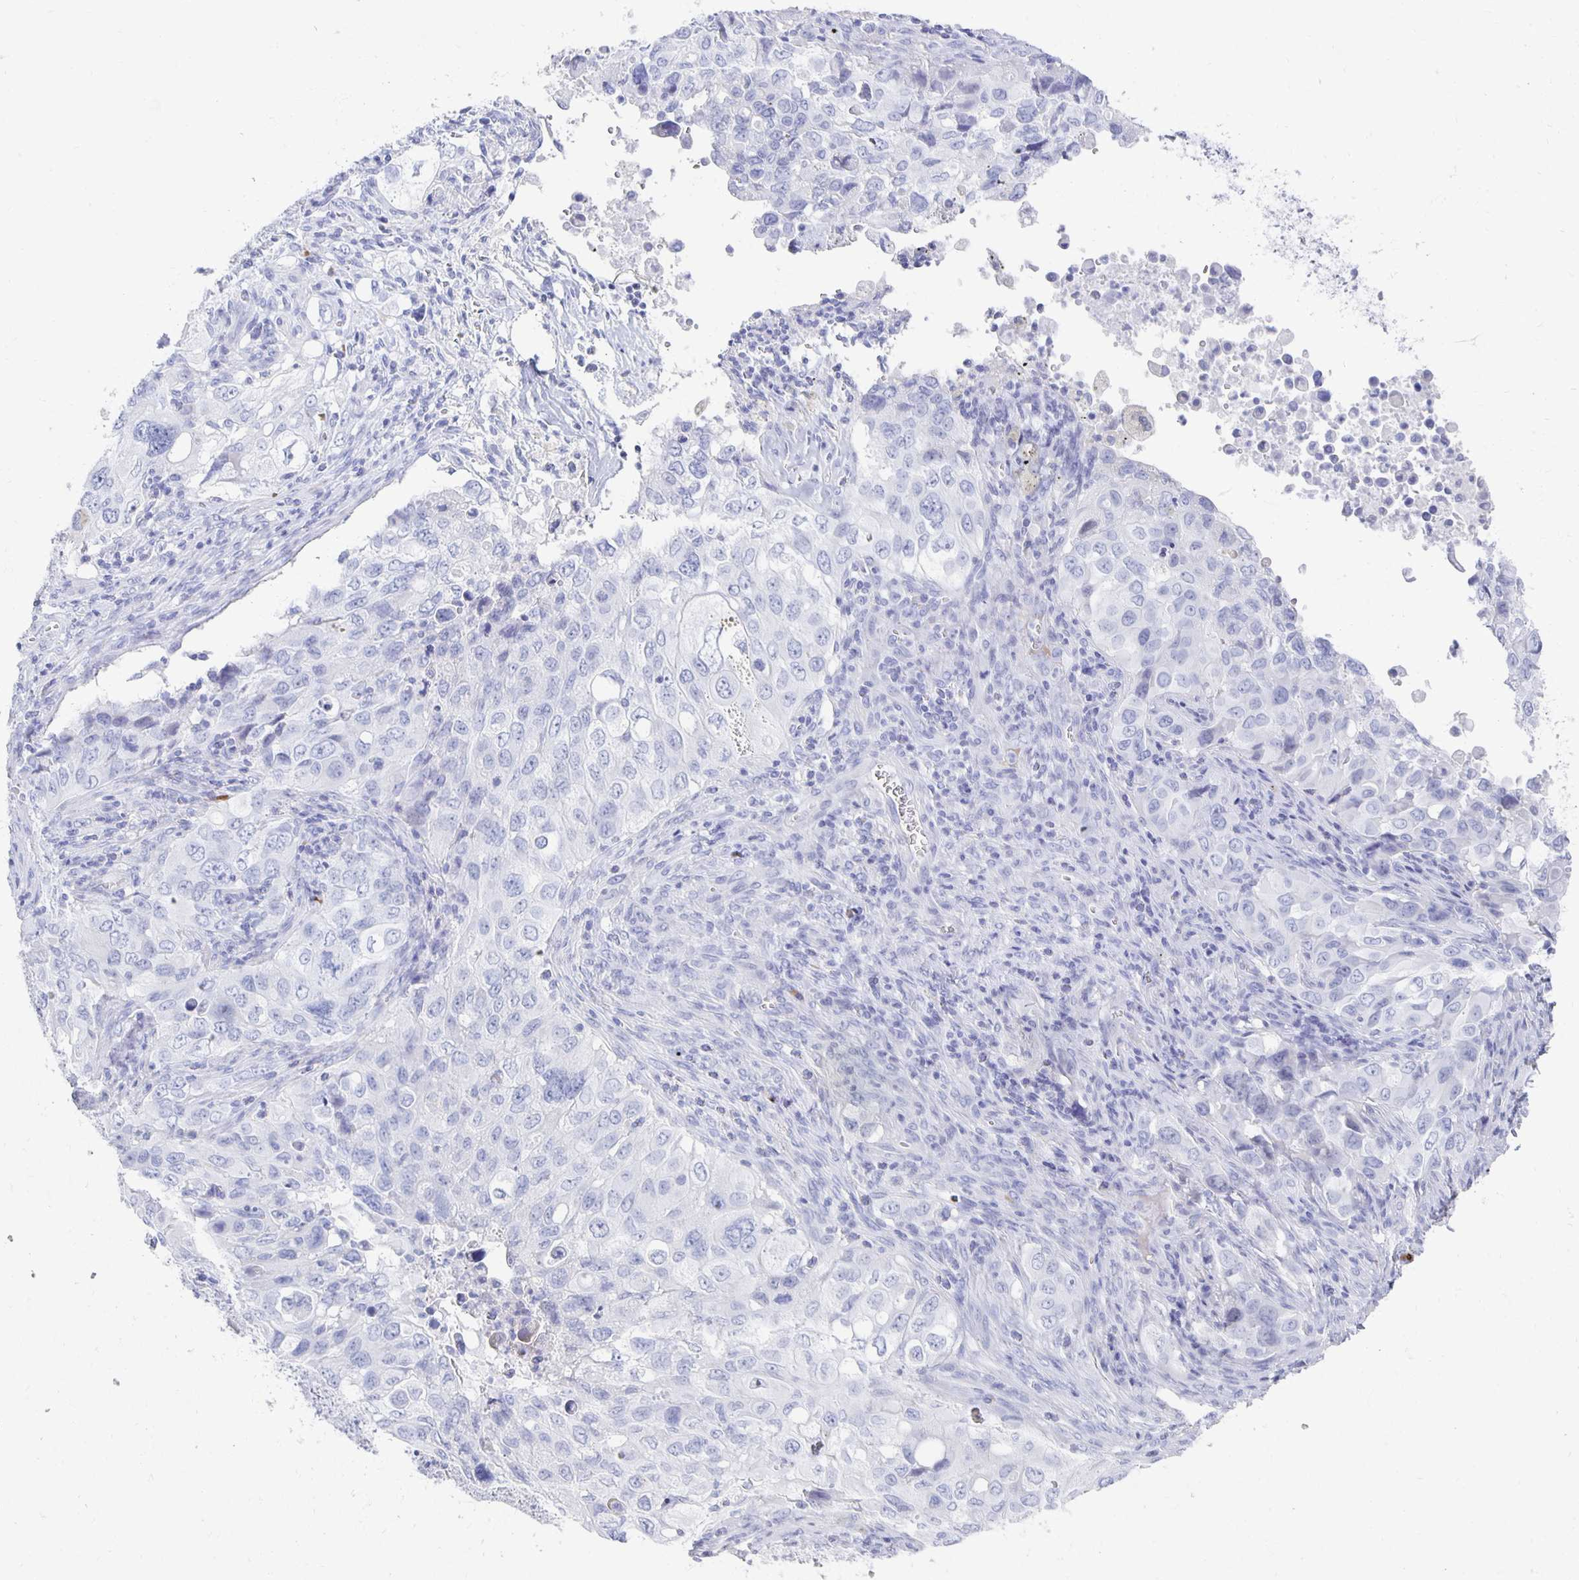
{"staining": {"intensity": "negative", "quantity": "none", "location": "none"}, "tissue": "lung cancer", "cell_type": "Tumor cells", "image_type": "cancer", "snomed": [{"axis": "morphology", "description": "Adenocarcinoma, NOS"}, {"axis": "morphology", "description": "Adenocarcinoma, metastatic, NOS"}, {"axis": "topography", "description": "Lymph node"}, {"axis": "topography", "description": "Lung"}], "caption": "Immunohistochemical staining of human lung metastatic adenocarcinoma demonstrates no significant expression in tumor cells.", "gene": "PRDM7", "patient": {"sex": "female", "age": 42}}